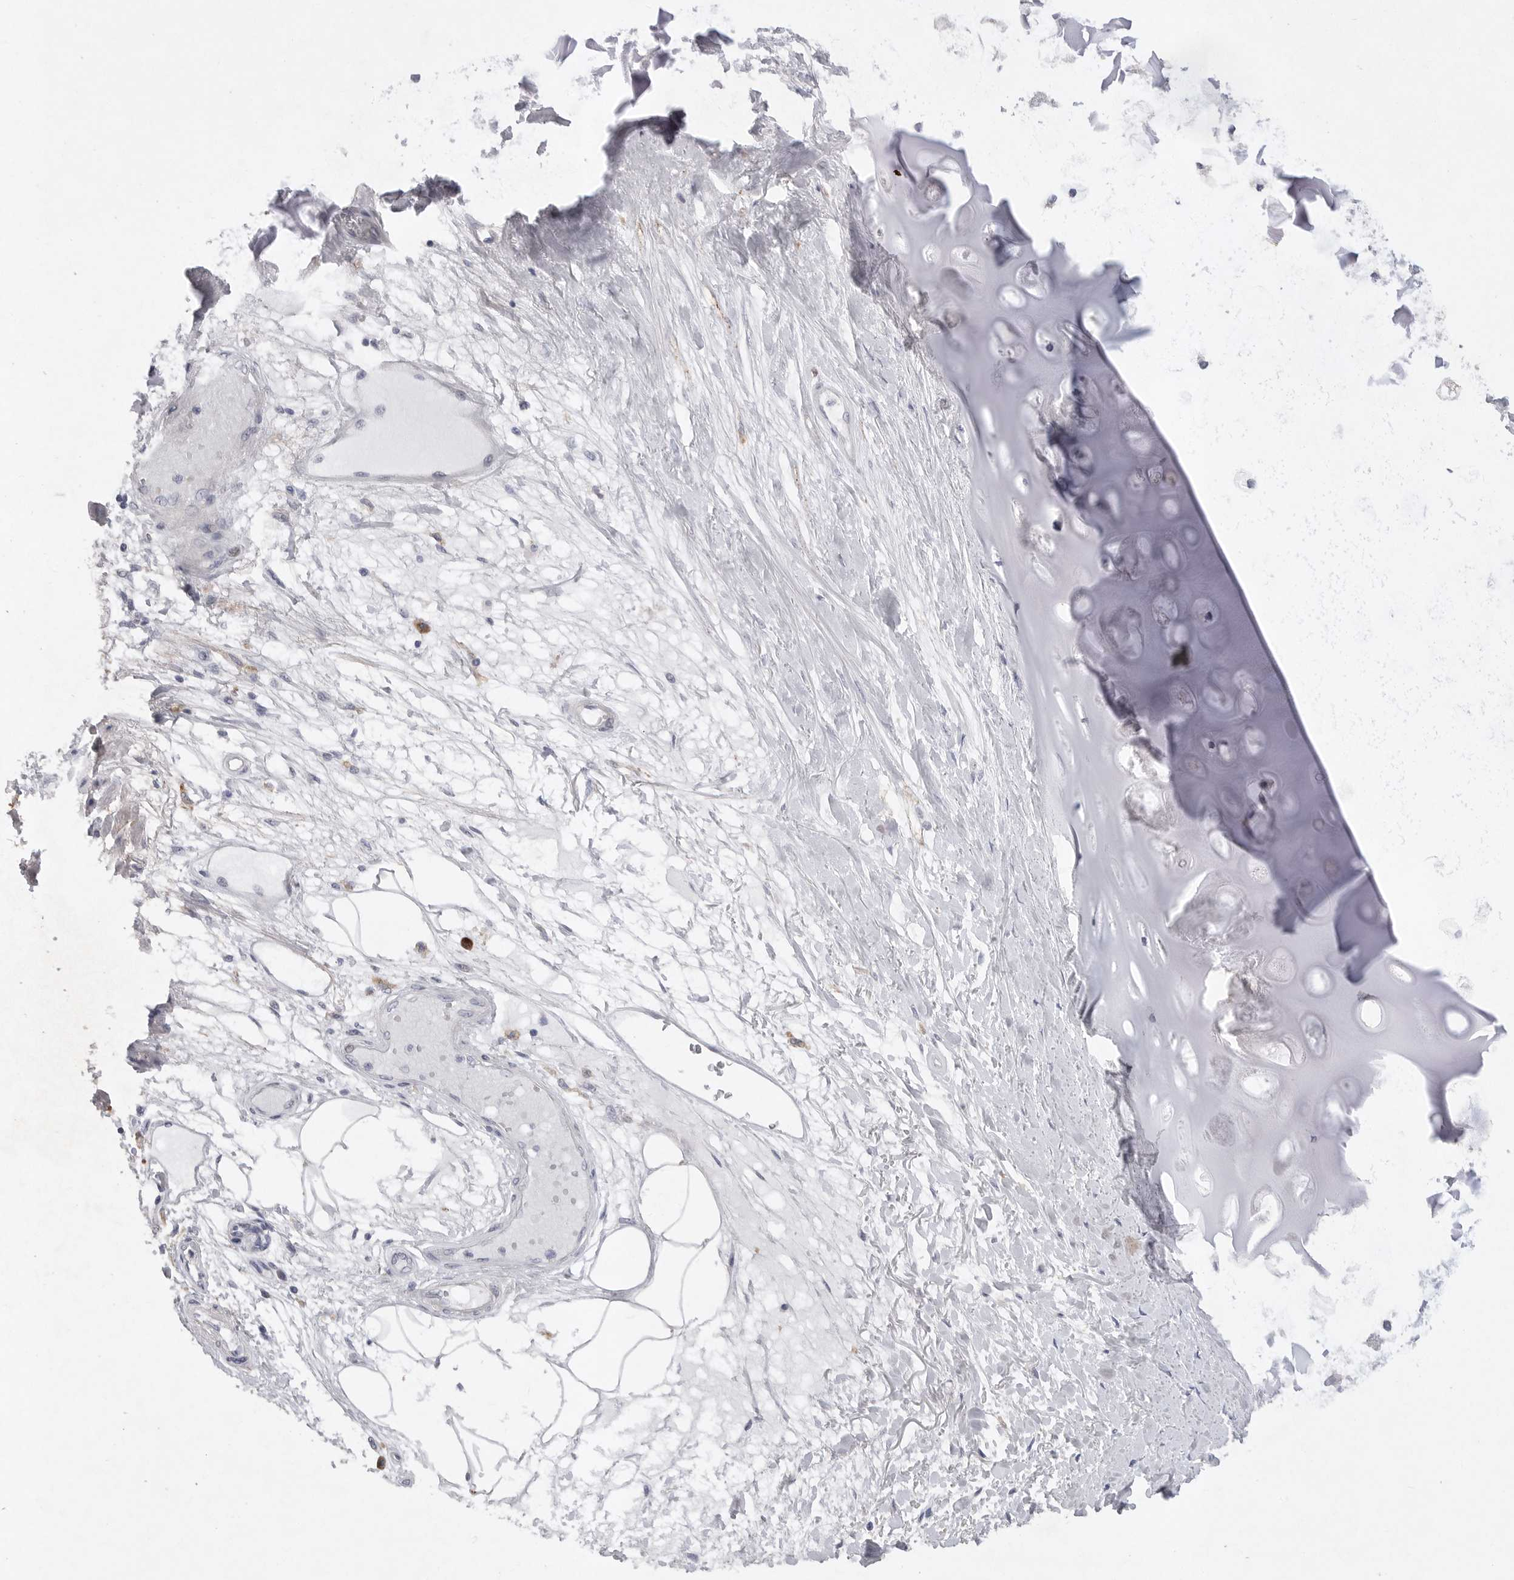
{"staining": {"intensity": "negative", "quantity": "none", "location": "none"}, "tissue": "adipose tissue", "cell_type": "Adipocytes", "image_type": "normal", "snomed": [{"axis": "morphology", "description": "Normal tissue, NOS"}, {"axis": "topography", "description": "Bronchus"}], "caption": "Protein analysis of unremarkable adipose tissue demonstrates no significant expression in adipocytes.", "gene": "EDEM3", "patient": {"sex": "male", "age": 66}}